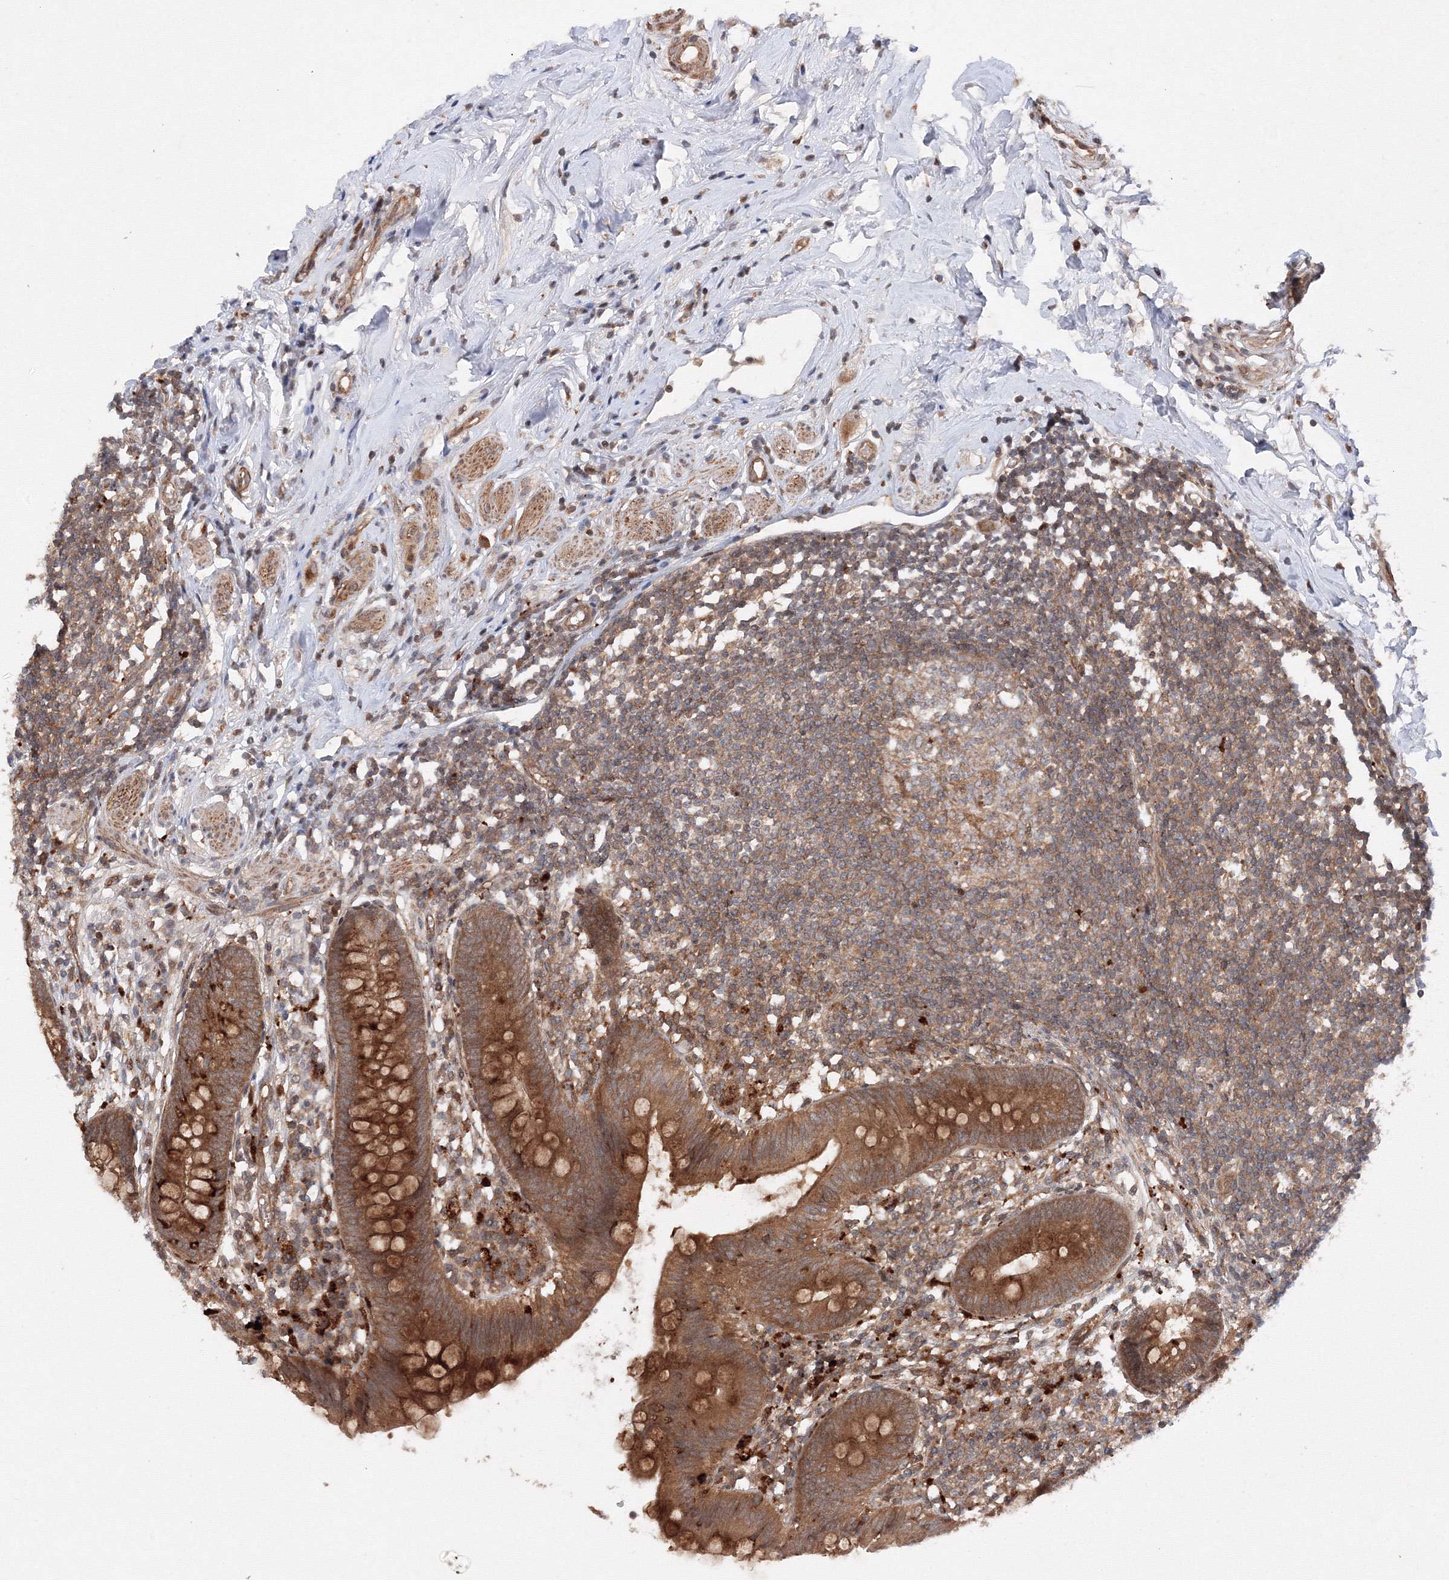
{"staining": {"intensity": "moderate", "quantity": ">75%", "location": "cytoplasmic/membranous"}, "tissue": "appendix", "cell_type": "Glandular cells", "image_type": "normal", "snomed": [{"axis": "morphology", "description": "Normal tissue, NOS"}, {"axis": "topography", "description": "Appendix"}], "caption": "A brown stain labels moderate cytoplasmic/membranous positivity of a protein in glandular cells of normal human appendix. Nuclei are stained in blue.", "gene": "DCTD", "patient": {"sex": "female", "age": 62}}